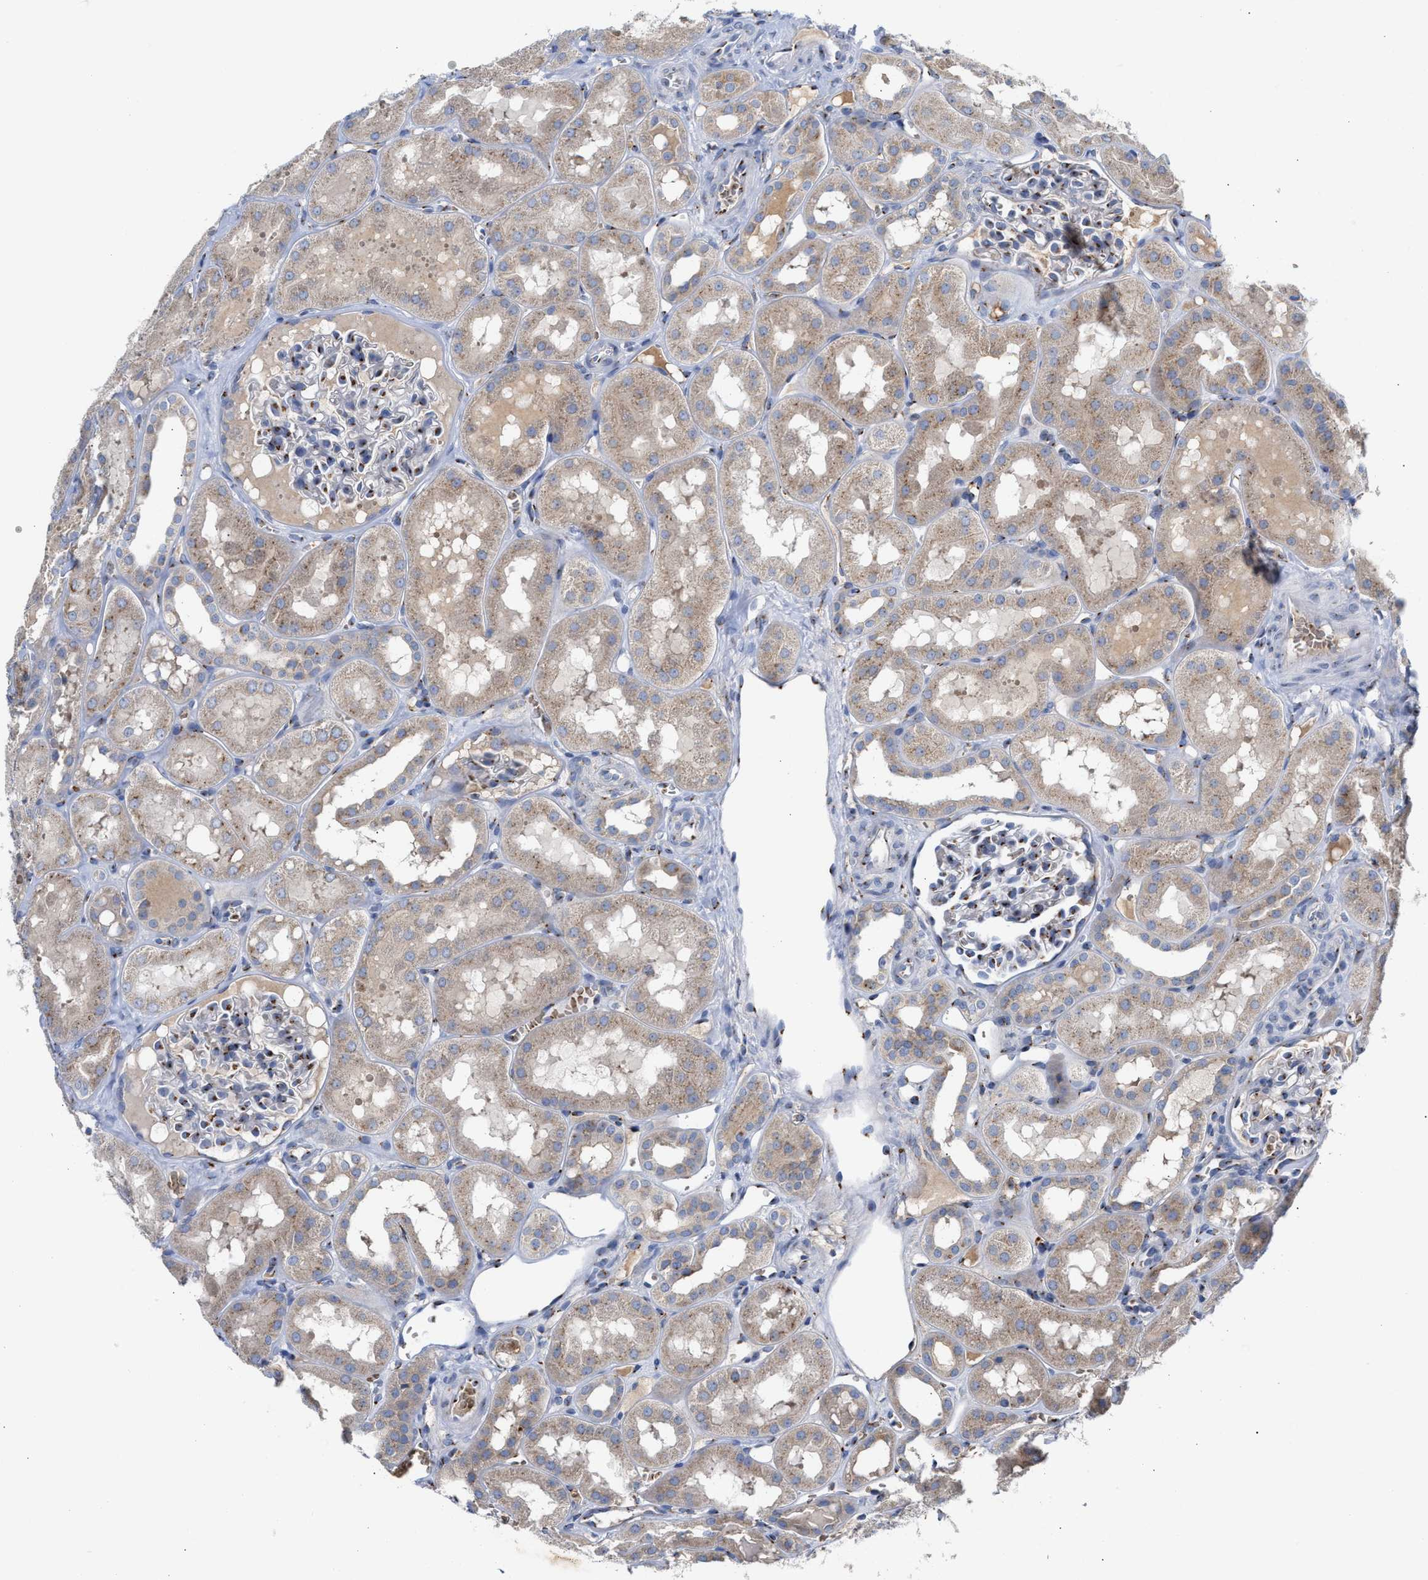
{"staining": {"intensity": "moderate", "quantity": "25%-75%", "location": "cytoplasmic/membranous"}, "tissue": "kidney", "cell_type": "Cells in glomeruli", "image_type": "normal", "snomed": [{"axis": "morphology", "description": "Normal tissue, NOS"}, {"axis": "topography", "description": "Kidney"}, {"axis": "topography", "description": "Urinary bladder"}], "caption": "Brown immunohistochemical staining in unremarkable human kidney demonstrates moderate cytoplasmic/membranous expression in approximately 25%-75% of cells in glomeruli. (IHC, brightfield microscopy, high magnification).", "gene": "CCL2", "patient": {"sex": "male", "age": 16}}